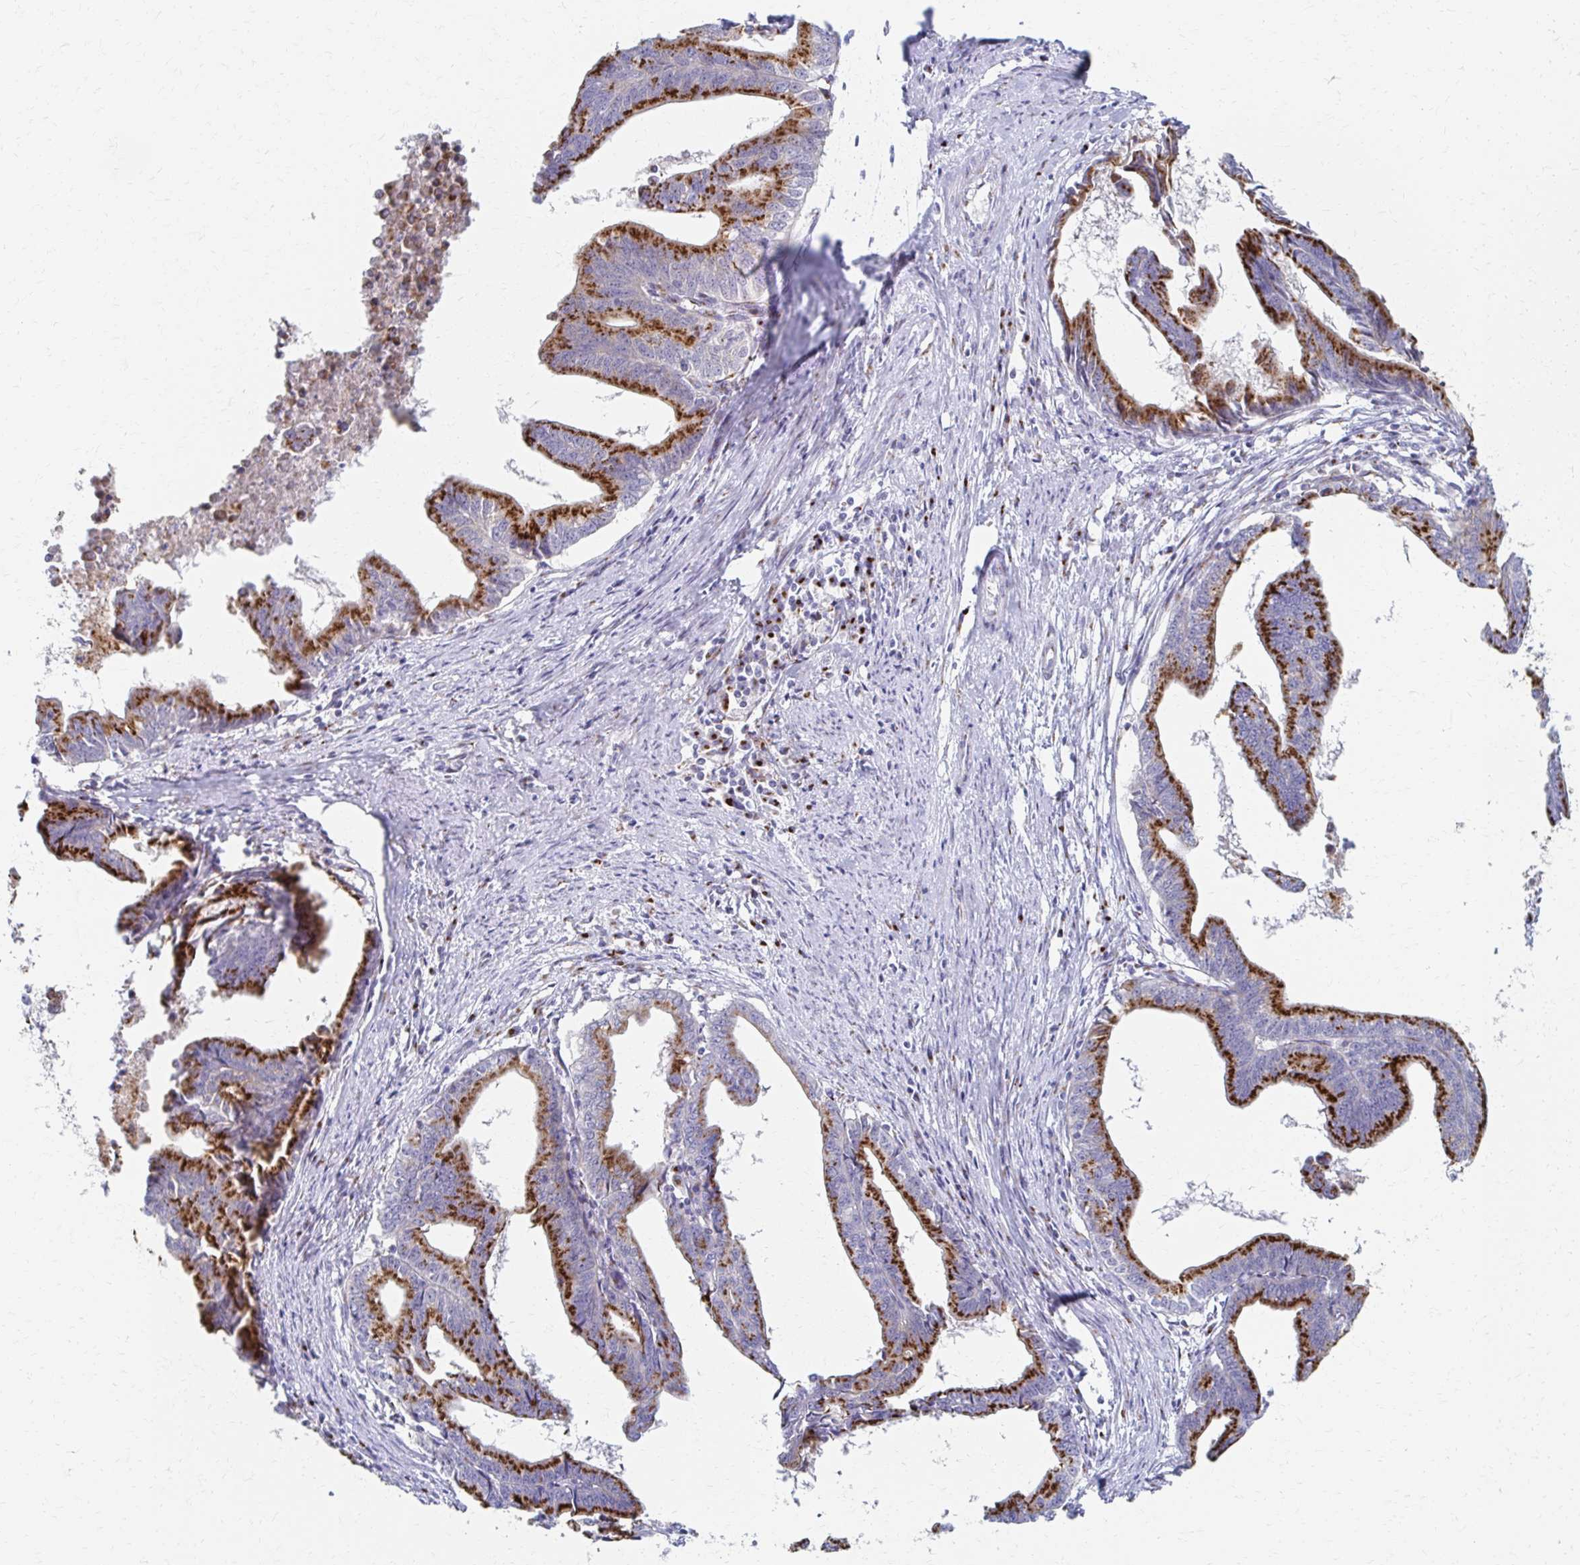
{"staining": {"intensity": "strong", "quantity": ">75%", "location": "cytoplasmic/membranous"}, "tissue": "endometrial cancer", "cell_type": "Tumor cells", "image_type": "cancer", "snomed": [{"axis": "morphology", "description": "Adenocarcinoma, NOS"}, {"axis": "topography", "description": "Endometrium"}], "caption": "Adenocarcinoma (endometrial) tissue displays strong cytoplasmic/membranous expression in about >75% of tumor cells", "gene": "TM9SF1", "patient": {"sex": "female", "age": 65}}